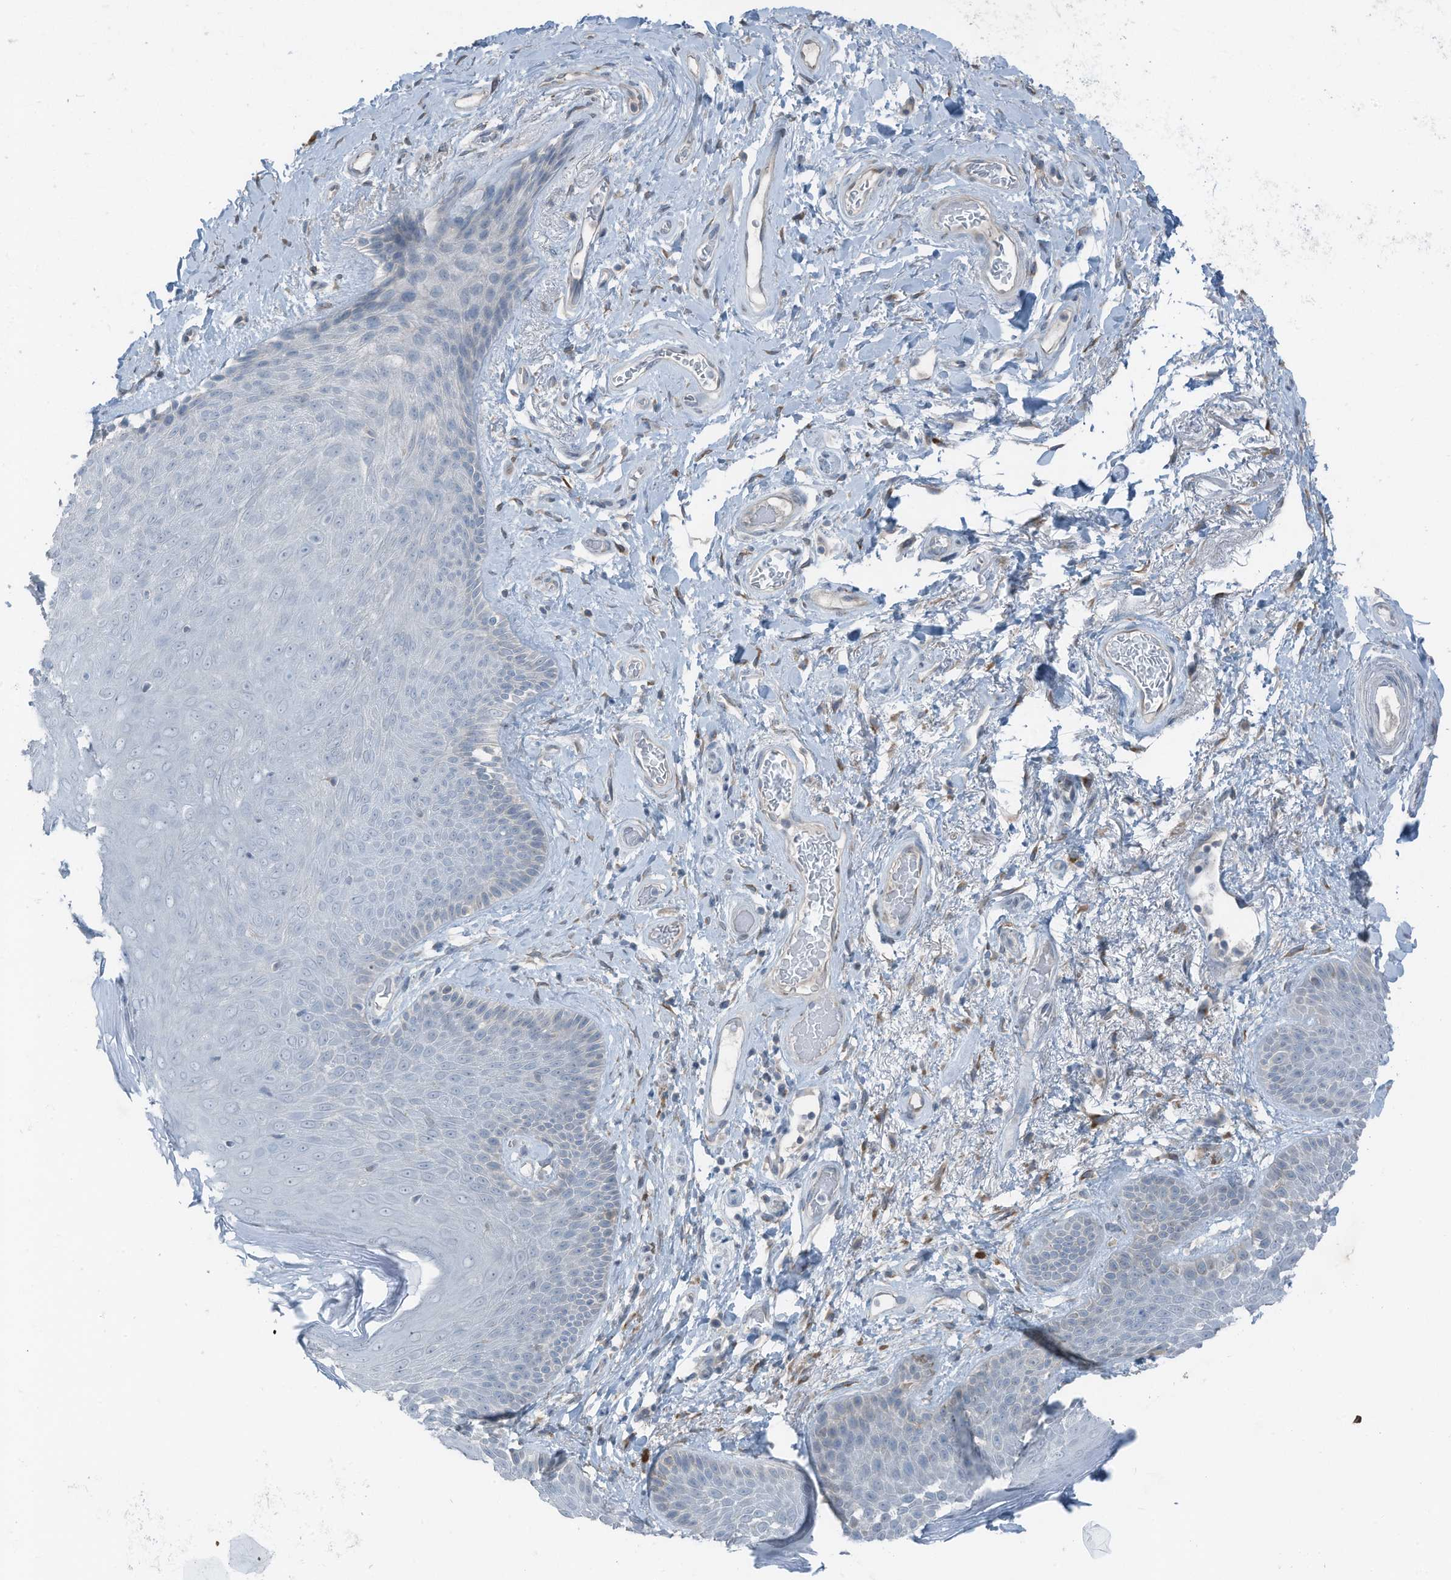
{"staining": {"intensity": "negative", "quantity": "none", "location": "none"}, "tissue": "skin", "cell_type": "Epidermal cells", "image_type": "normal", "snomed": [{"axis": "morphology", "description": "Normal tissue, NOS"}, {"axis": "topography", "description": "Anal"}], "caption": "IHC micrograph of normal skin: human skin stained with DAB (3,3'-diaminobenzidine) shows no significant protein staining in epidermal cells.", "gene": "ARHGEF33", "patient": {"sex": "male", "age": 74}}